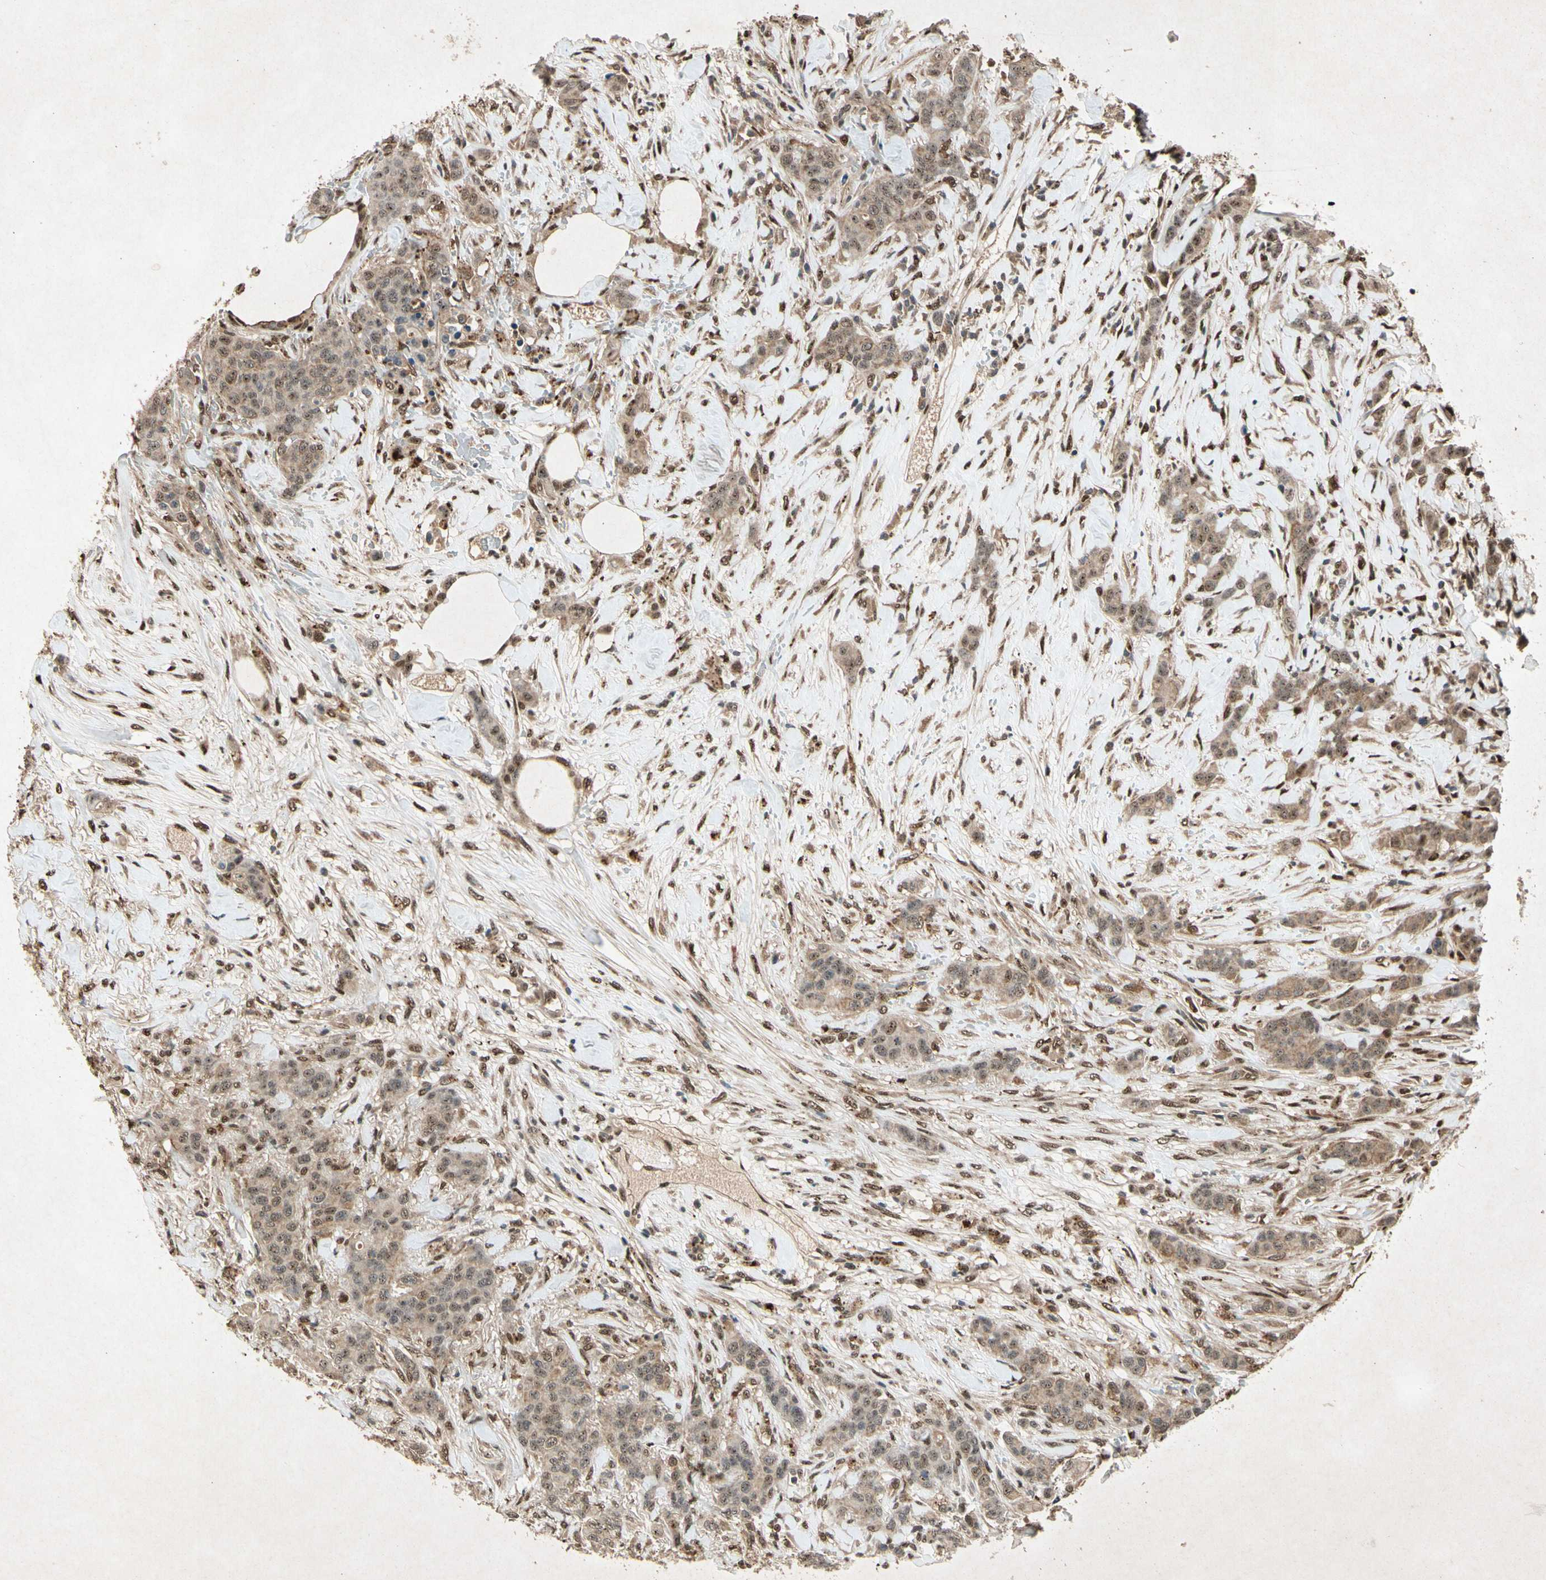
{"staining": {"intensity": "moderate", "quantity": ">75%", "location": "cytoplasmic/membranous,nuclear"}, "tissue": "breast cancer", "cell_type": "Tumor cells", "image_type": "cancer", "snomed": [{"axis": "morphology", "description": "Duct carcinoma"}, {"axis": "topography", "description": "Breast"}], "caption": "Human breast cancer stained for a protein (brown) exhibits moderate cytoplasmic/membranous and nuclear positive positivity in approximately >75% of tumor cells.", "gene": "PML", "patient": {"sex": "female", "age": 40}}